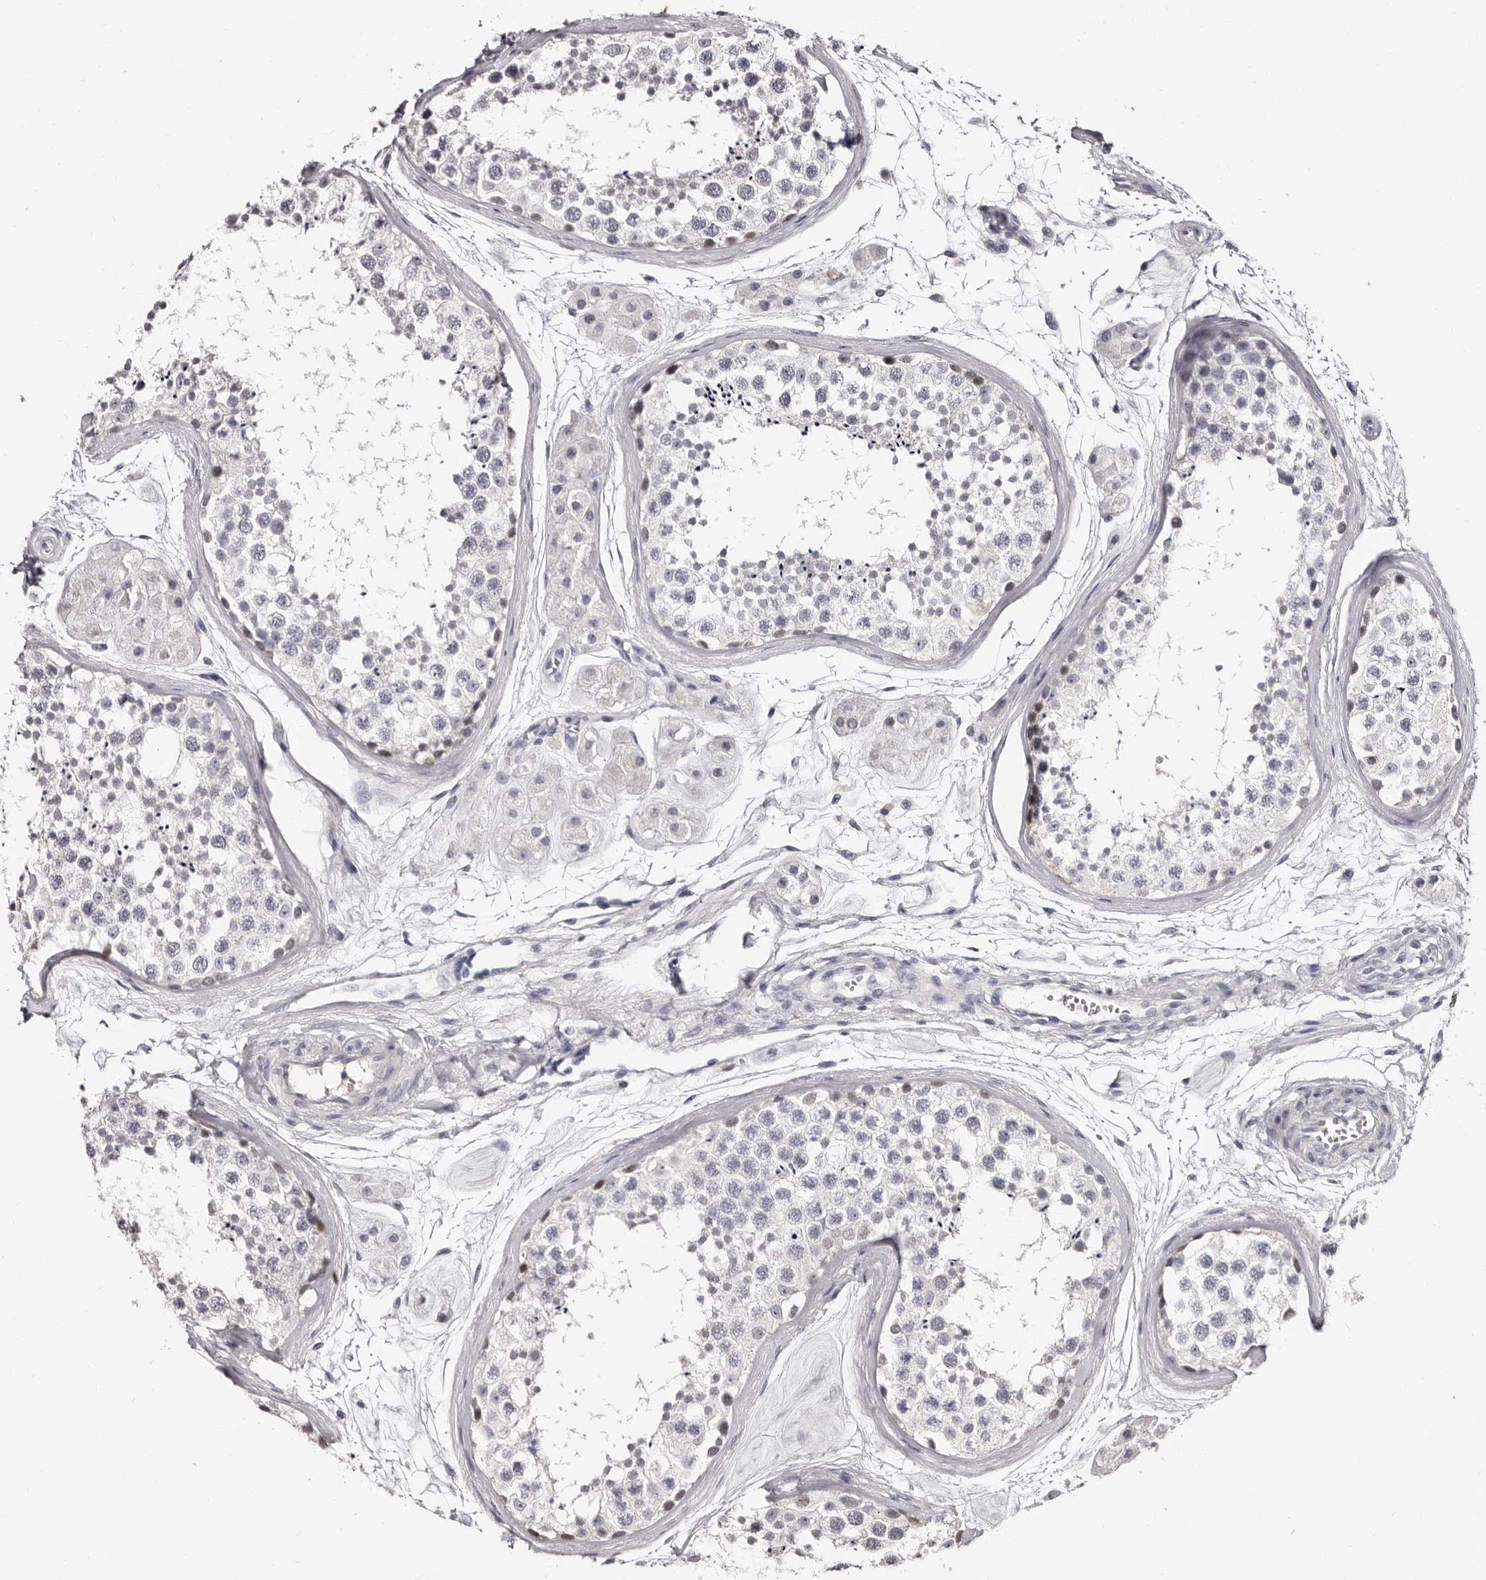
{"staining": {"intensity": "negative", "quantity": "none", "location": "none"}, "tissue": "testis", "cell_type": "Cells in seminiferous ducts", "image_type": "normal", "snomed": [{"axis": "morphology", "description": "Normal tissue, NOS"}, {"axis": "topography", "description": "Testis"}], "caption": "Cells in seminiferous ducts are negative for brown protein staining in unremarkable testis. Nuclei are stained in blue.", "gene": "TBC1D22B", "patient": {"sex": "male", "age": 56}}